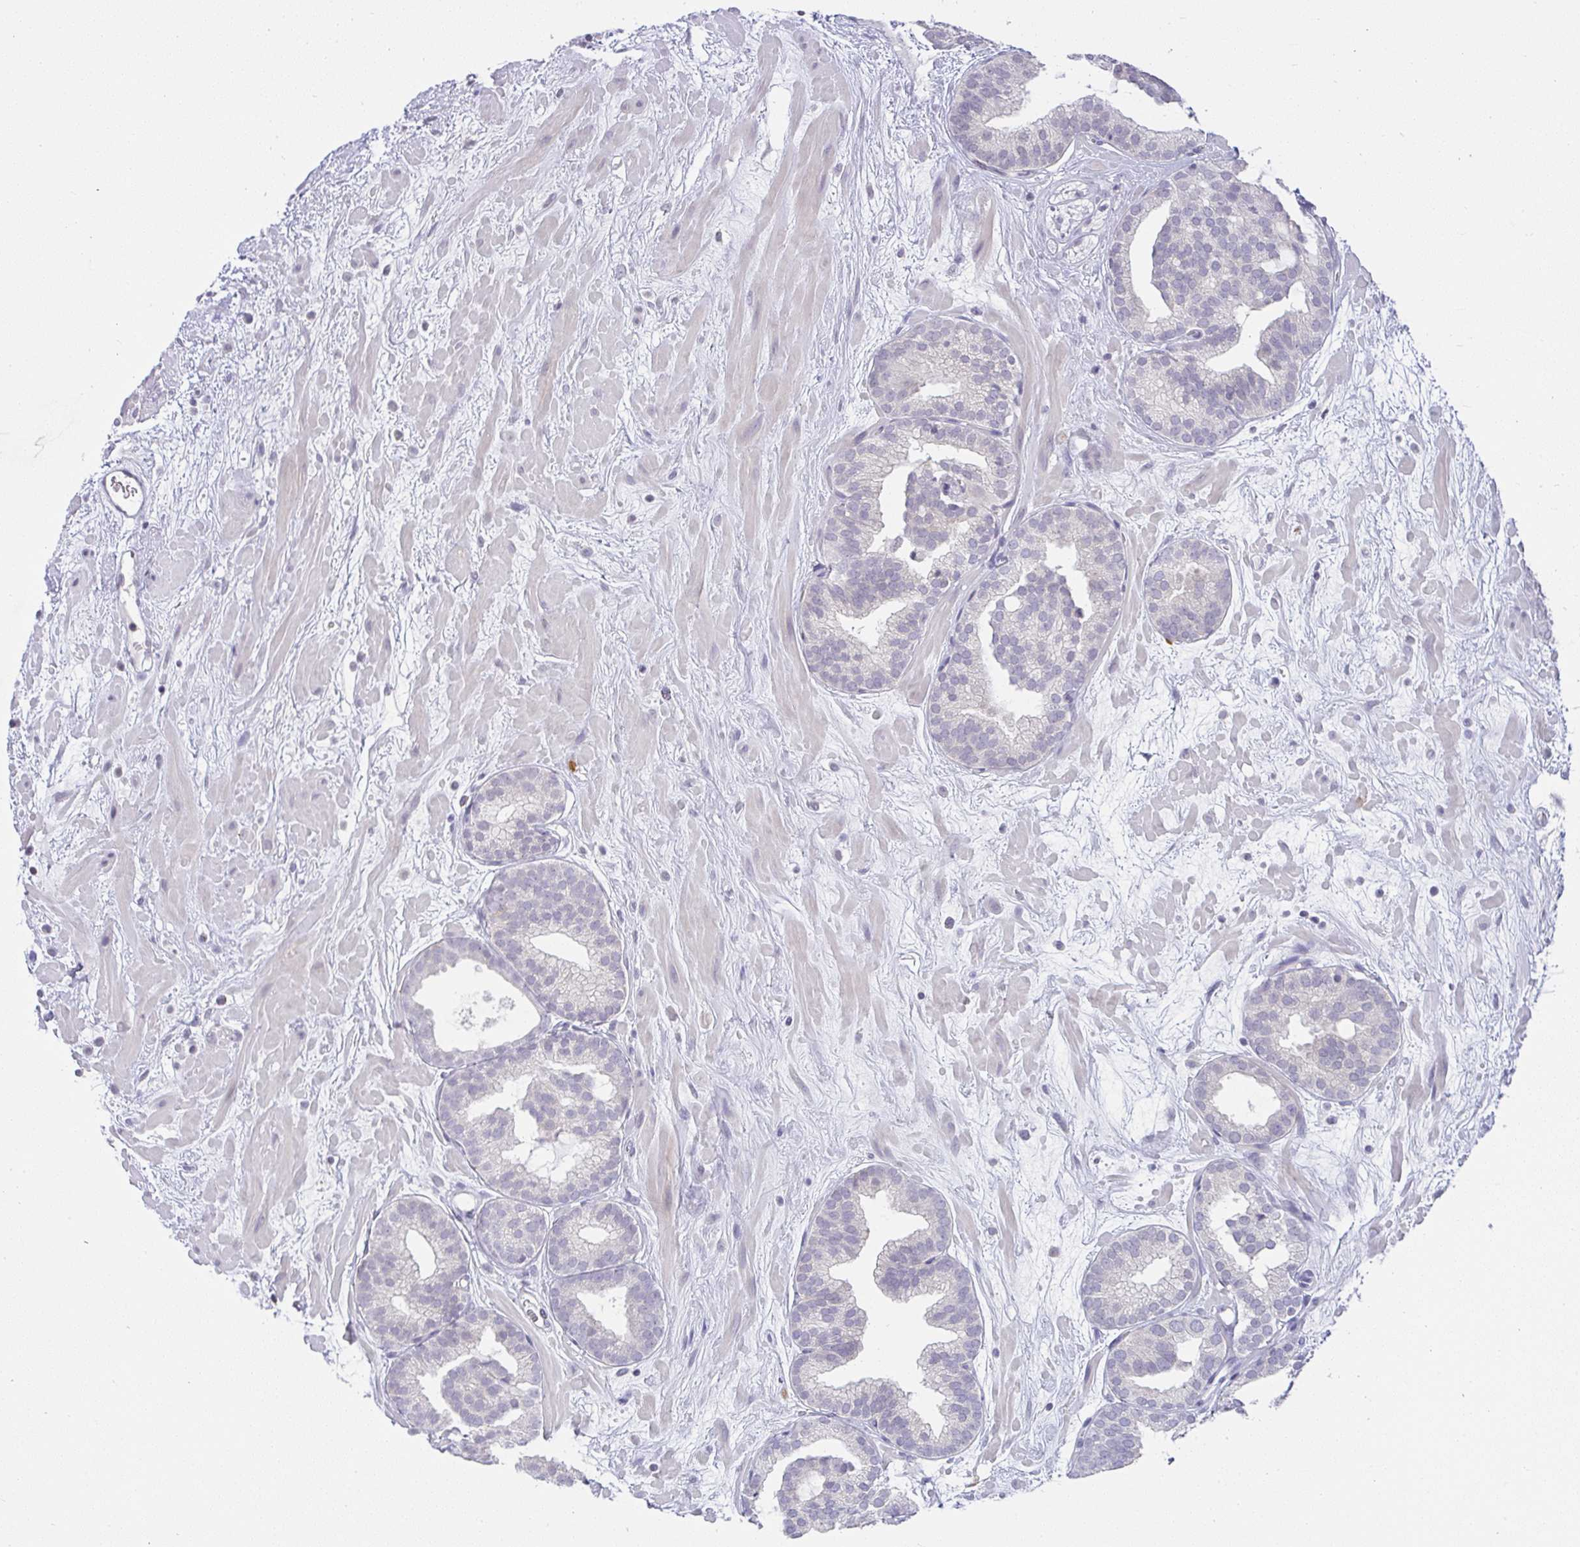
{"staining": {"intensity": "negative", "quantity": "none", "location": "none"}, "tissue": "prostate cancer", "cell_type": "Tumor cells", "image_type": "cancer", "snomed": [{"axis": "morphology", "description": "Adenocarcinoma, High grade"}, {"axis": "topography", "description": "Prostate"}], "caption": "Immunohistochemistry image of neoplastic tissue: human prostate cancer stained with DAB (3,3'-diaminobenzidine) shows no significant protein positivity in tumor cells.", "gene": "CACNA1S", "patient": {"sex": "male", "age": 66}}